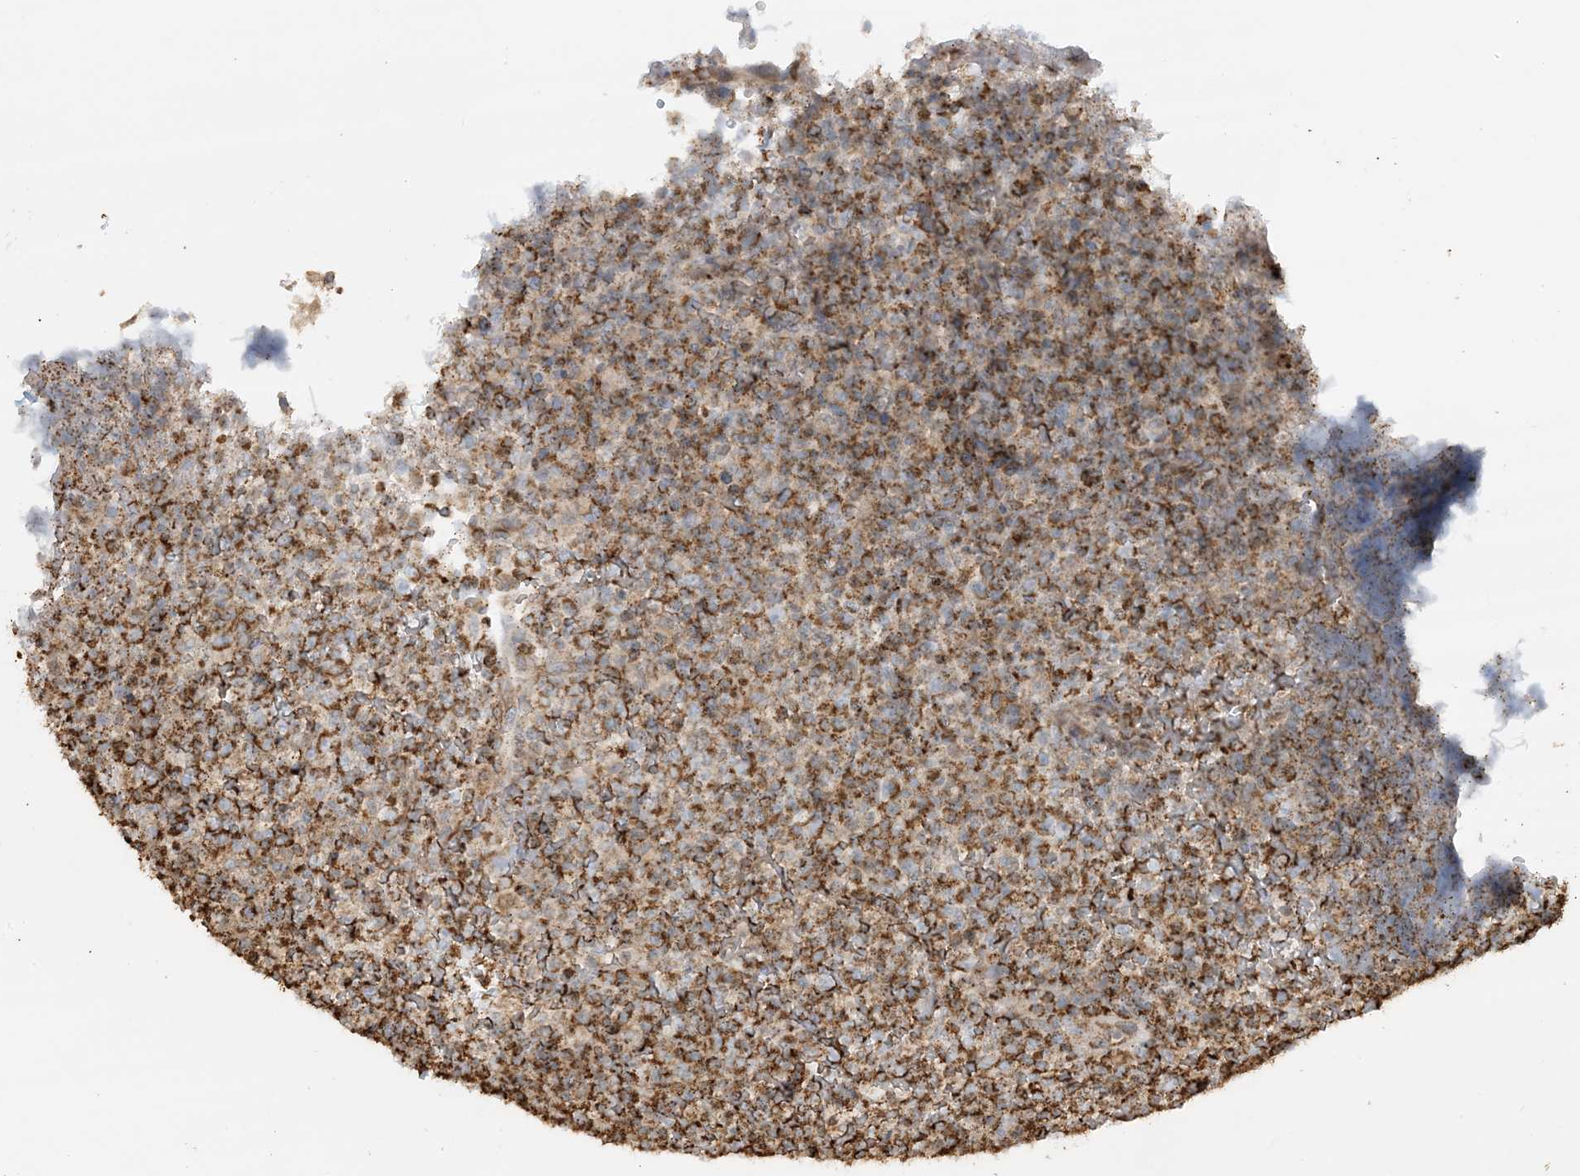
{"staining": {"intensity": "strong", "quantity": ">75%", "location": "cytoplasmic/membranous"}, "tissue": "lymphoma", "cell_type": "Tumor cells", "image_type": "cancer", "snomed": [{"axis": "morphology", "description": "Malignant lymphoma, non-Hodgkin's type, High grade"}, {"axis": "topography", "description": "Lymph node"}], "caption": "DAB (3,3'-diaminobenzidine) immunohistochemical staining of high-grade malignant lymphoma, non-Hodgkin's type reveals strong cytoplasmic/membranous protein staining in approximately >75% of tumor cells. (DAB = brown stain, brightfield microscopy at high magnification).", "gene": "AGA", "patient": {"sex": "male", "age": 13}}